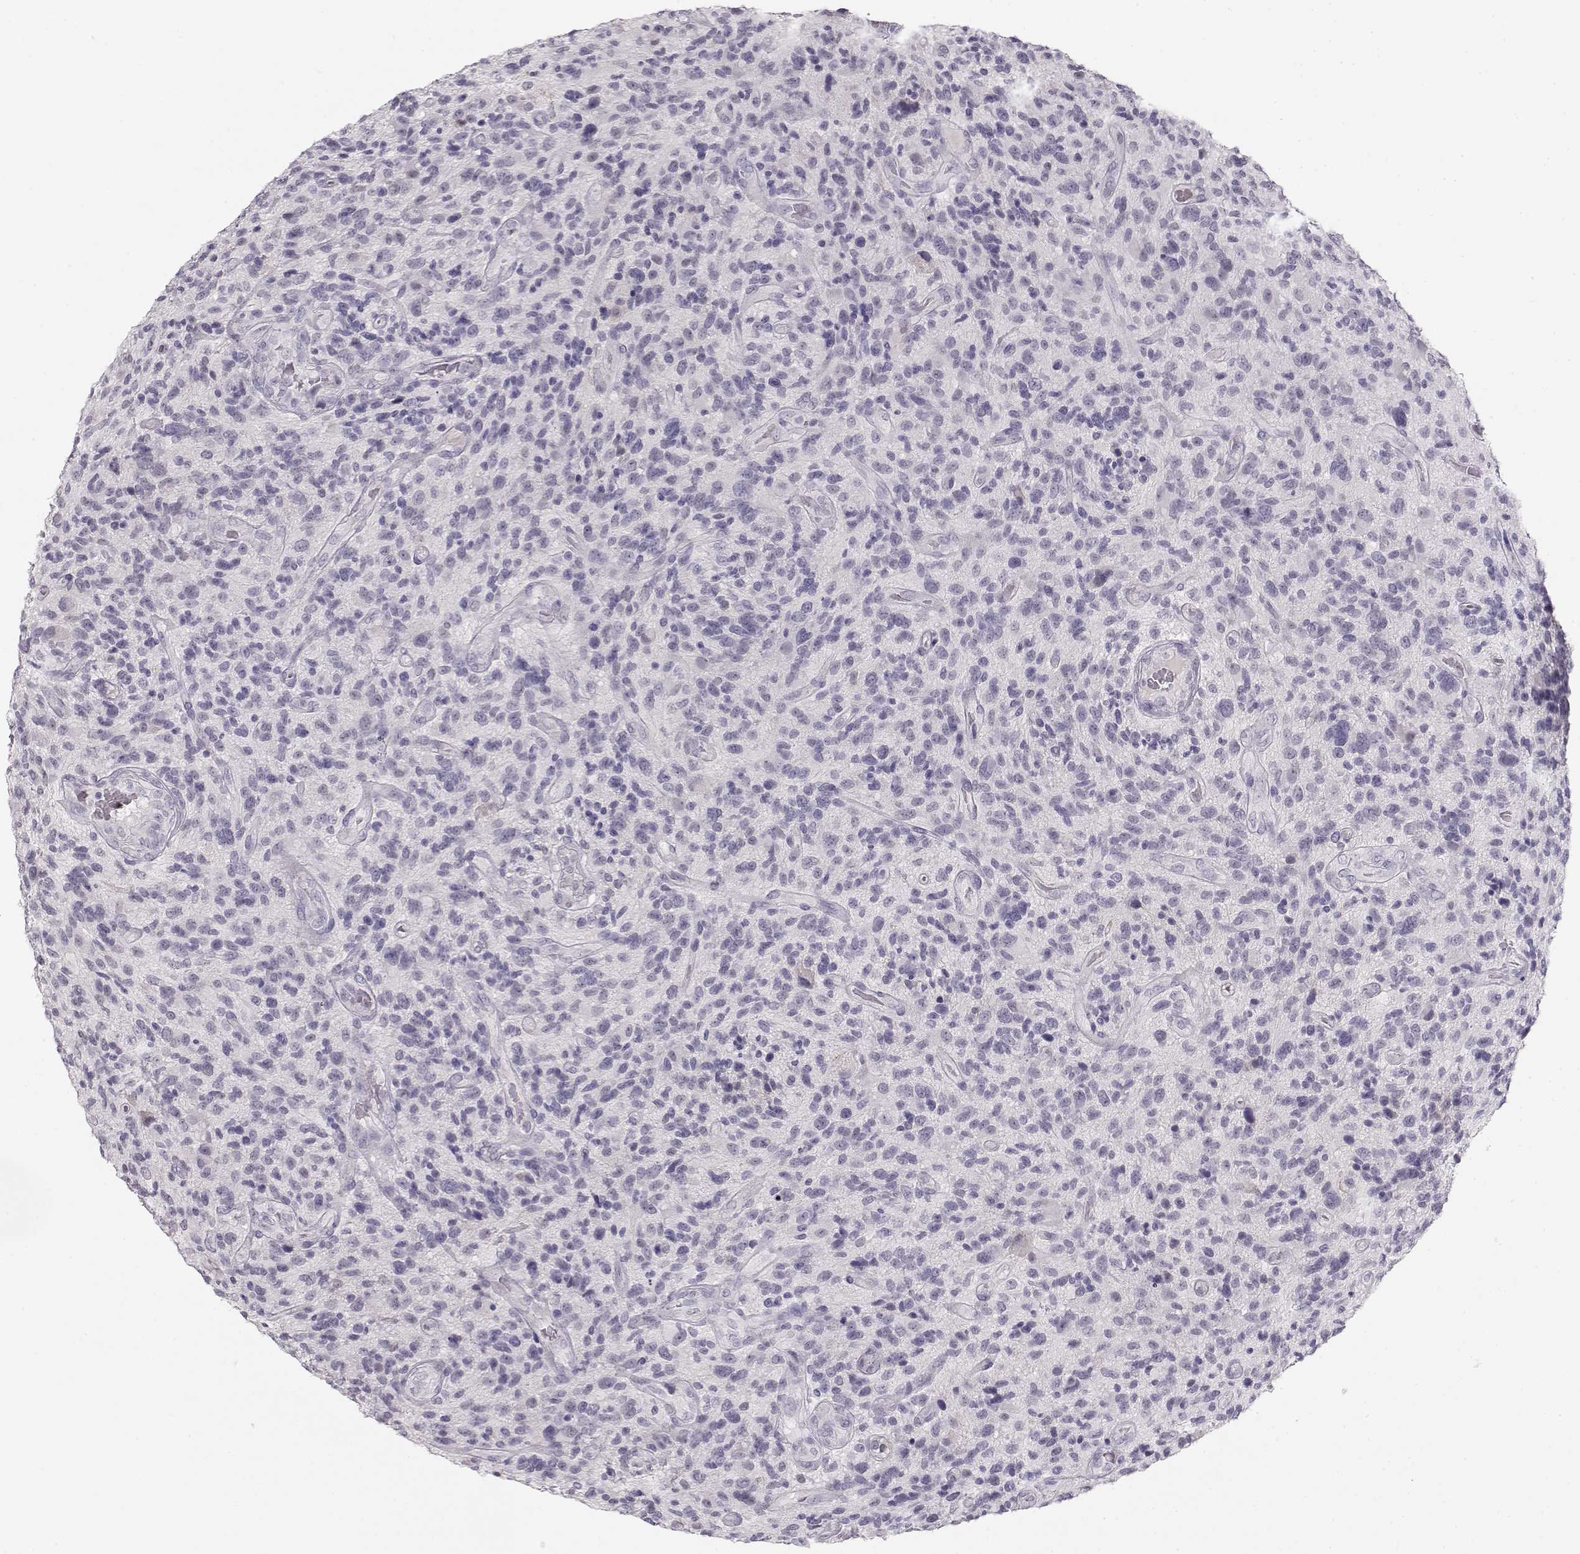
{"staining": {"intensity": "negative", "quantity": "none", "location": "none"}, "tissue": "glioma", "cell_type": "Tumor cells", "image_type": "cancer", "snomed": [{"axis": "morphology", "description": "Glioma, malignant, High grade"}, {"axis": "topography", "description": "Brain"}], "caption": "Tumor cells are negative for protein expression in human malignant glioma (high-grade). Nuclei are stained in blue.", "gene": "IMPG1", "patient": {"sex": "male", "age": 47}}